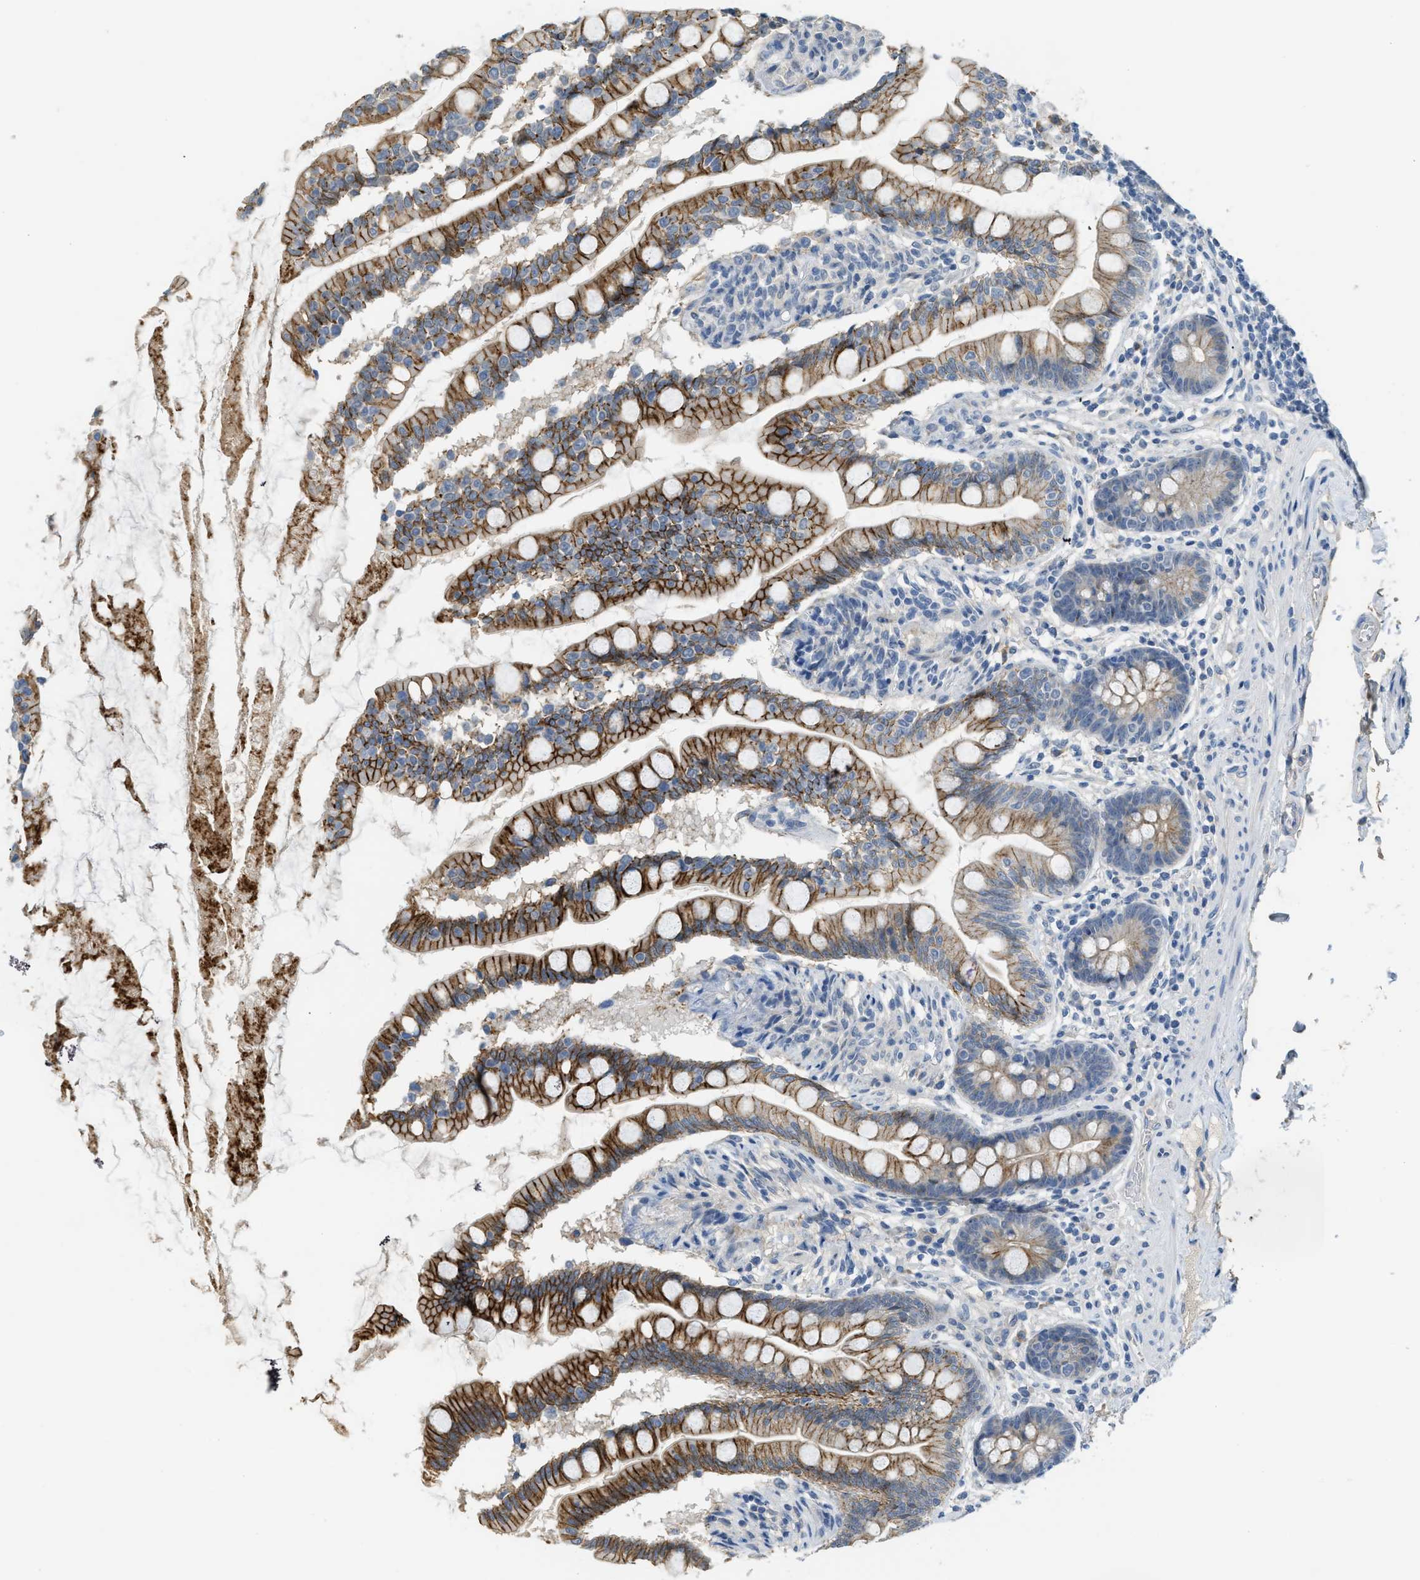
{"staining": {"intensity": "strong", "quantity": ">75%", "location": "cytoplasmic/membranous"}, "tissue": "small intestine", "cell_type": "Glandular cells", "image_type": "normal", "snomed": [{"axis": "morphology", "description": "Normal tissue, NOS"}, {"axis": "topography", "description": "Small intestine"}], "caption": "IHC image of normal small intestine stained for a protein (brown), which exhibits high levels of strong cytoplasmic/membranous expression in about >75% of glandular cells.", "gene": "TMEM154", "patient": {"sex": "female", "age": 56}}